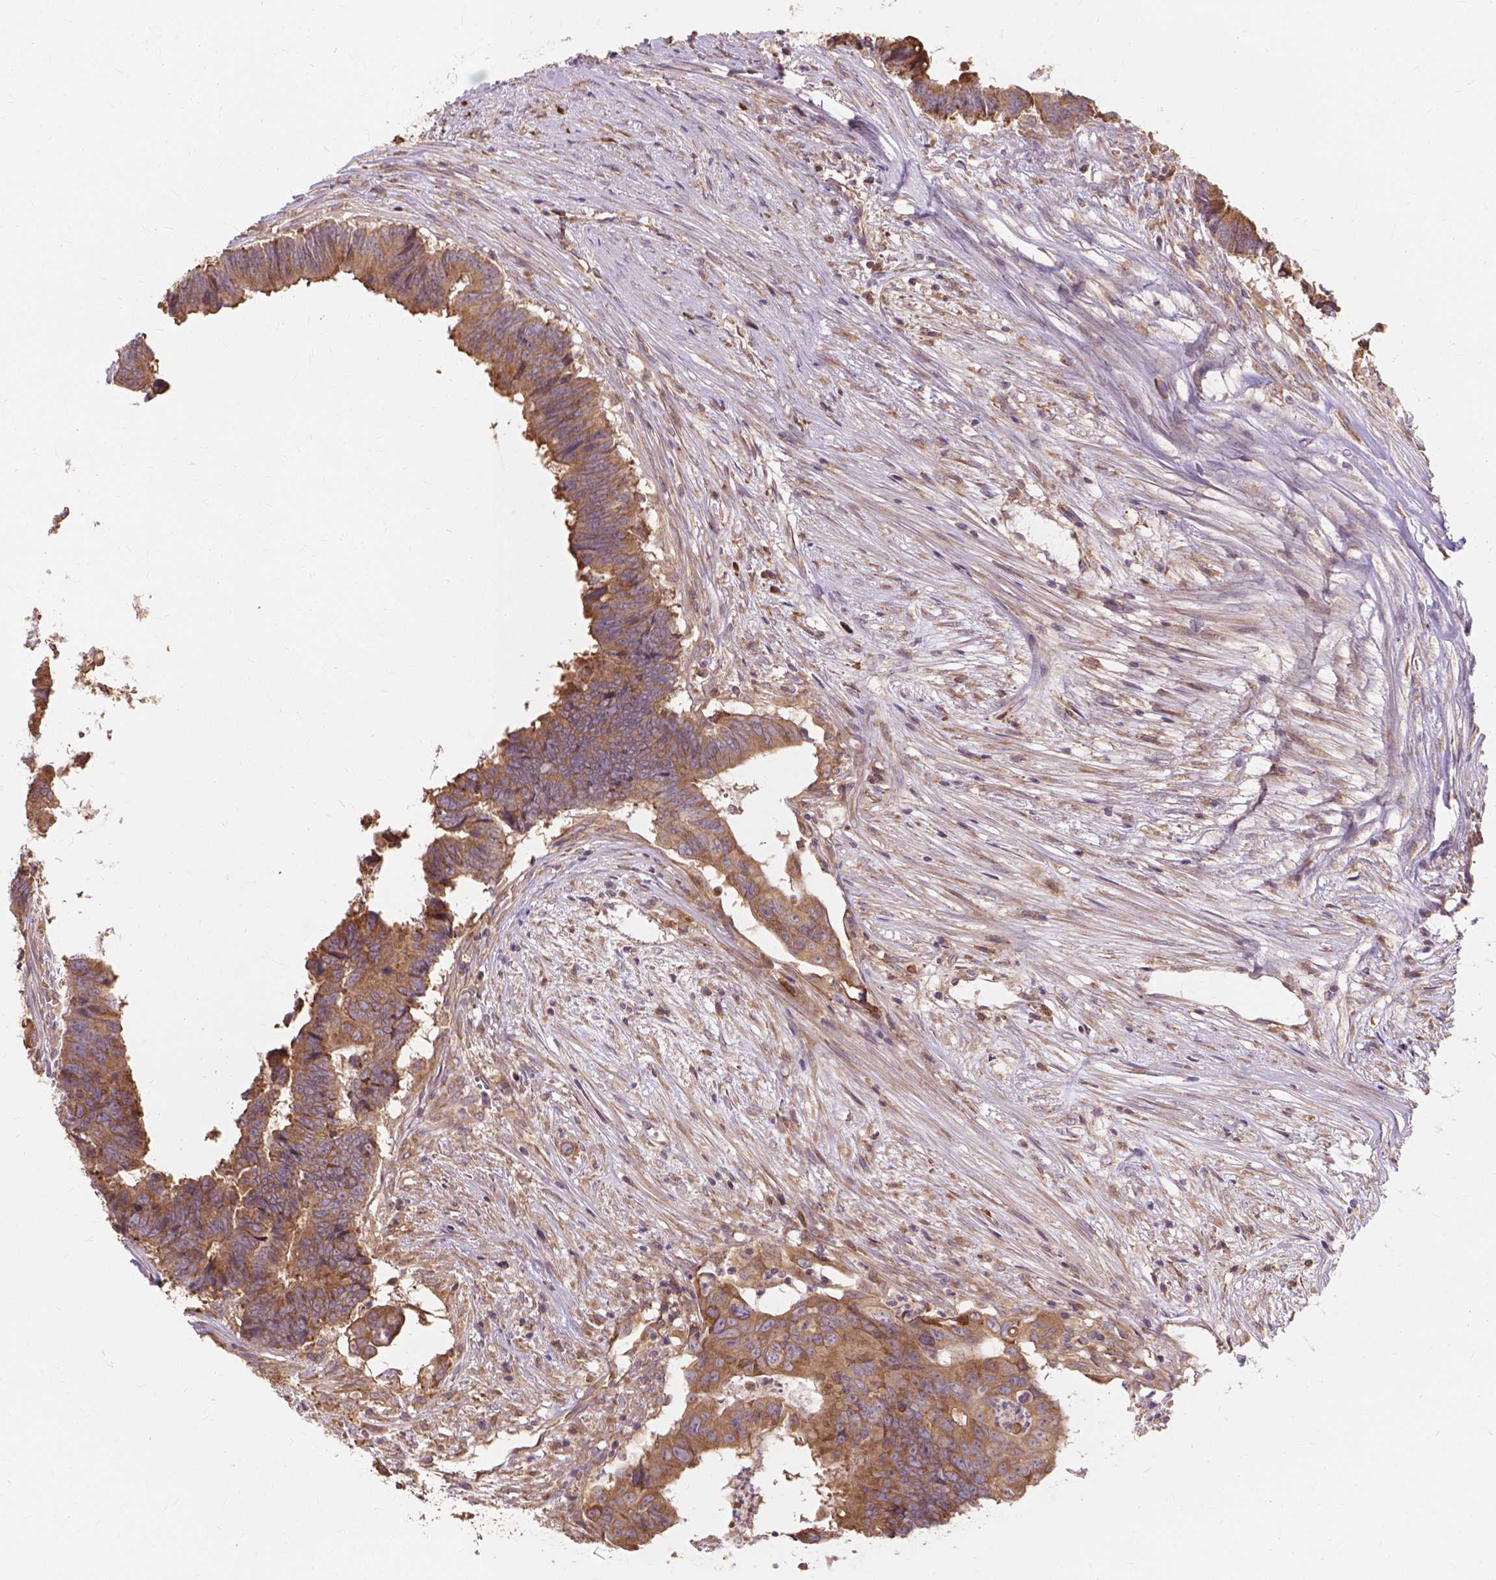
{"staining": {"intensity": "moderate", "quantity": ">75%", "location": "cytoplasmic/membranous"}, "tissue": "colorectal cancer", "cell_type": "Tumor cells", "image_type": "cancer", "snomed": [{"axis": "morphology", "description": "Adenocarcinoma, NOS"}, {"axis": "topography", "description": "Colon"}], "caption": "Colorectal adenocarcinoma stained for a protein displays moderate cytoplasmic/membranous positivity in tumor cells.", "gene": "TAB2", "patient": {"sex": "female", "age": 82}}